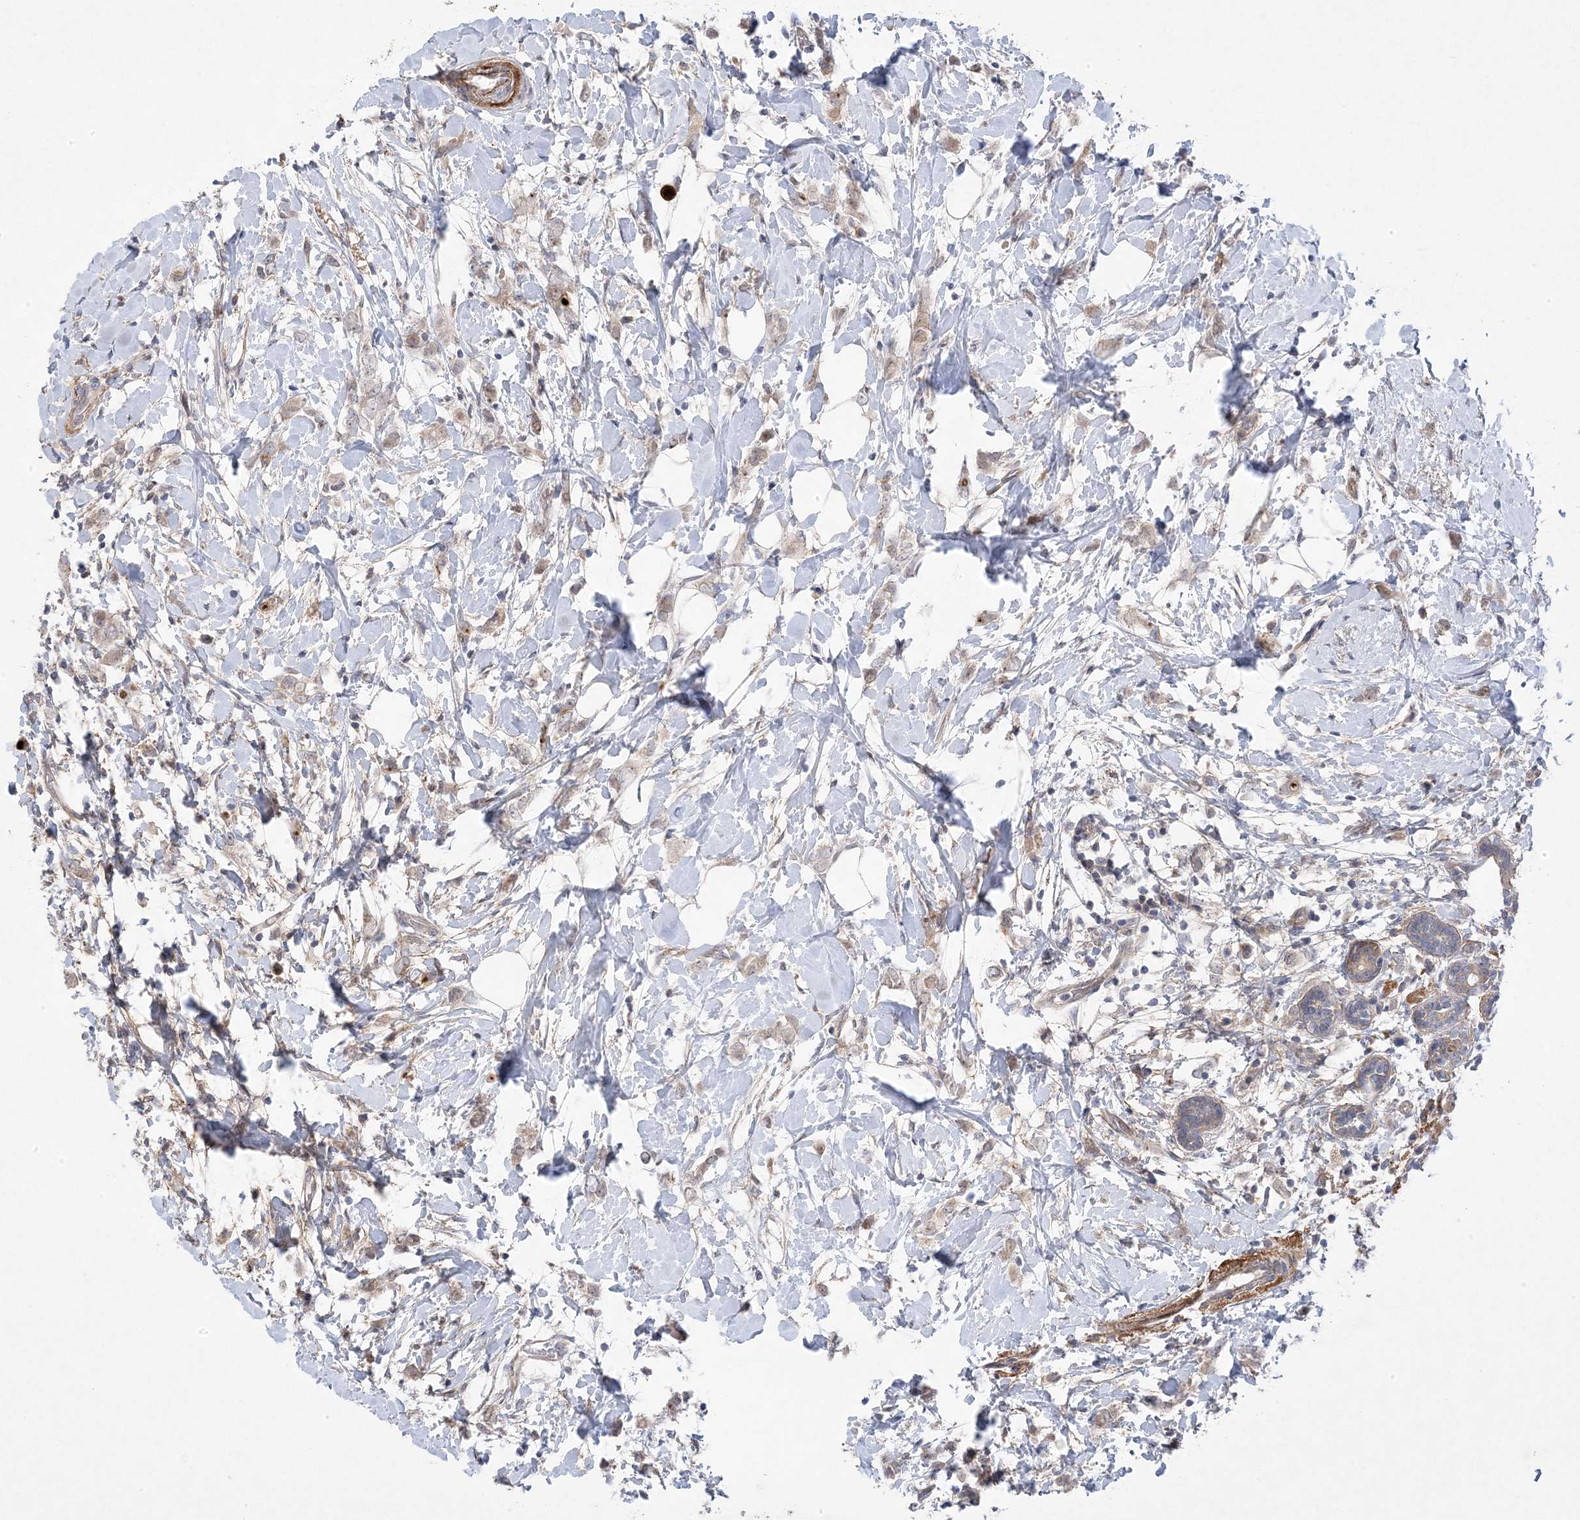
{"staining": {"intensity": "weak", "quantity": "25%-75%", "location": "cytoplasmic/membranous"}, "tissue": "breast cancer", "cell_type": "Tumor cells", "image_type": "cancer", "snomed": [{"axis": "morphology", "description": "Normal tissue, NOS"}, {"axis": "morphology", "description": "Lobular carcinoma"}, {"axis": "topography", "description": "Breast"}], "caption": "There is low levels of weak cytoplasmic/membranous positivity in tumor cells of breast cancer, as demonstrated by immunohistochemical staining (brown color).", "gene": "ANAPC1", "patient": {"sex": "female", "age": 47}}